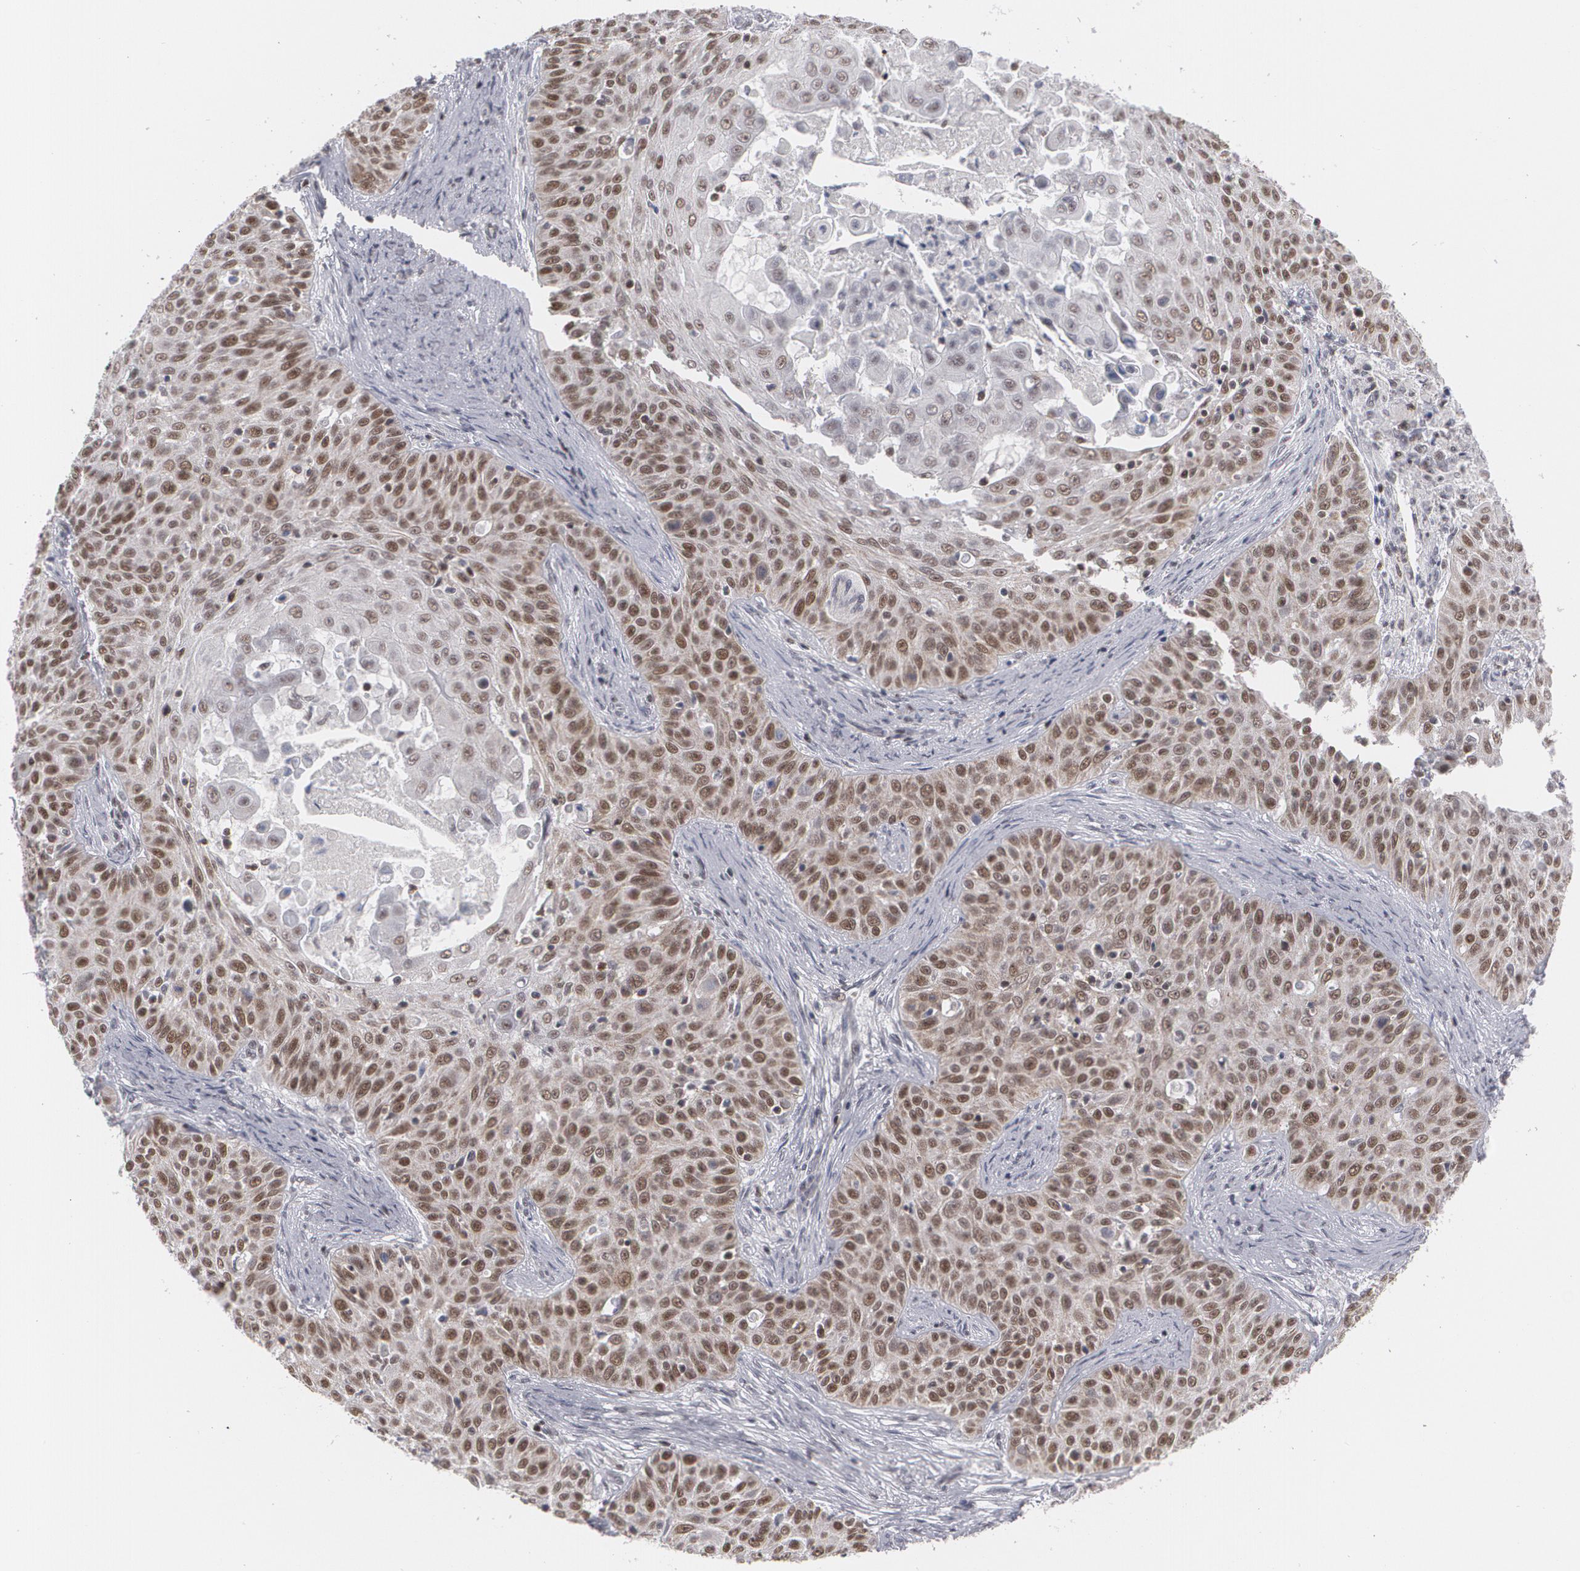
{"staining": {"intensity": "strong", "quantity": ">75%", "location": "nuclear"}, "tissue": "skin cancer", "cell_type": "Tumor cells", "image_type": "cancer", "snomed": [{"axis": "morphology", "description": "Squamous cell carcinoma, NOS"}, {"axis": "topography", "description": "Skin"}], "caption": "A brown stain shows strong nuclear positivity of a protein in skin squamous cell carcinoma tumor cells. (Brightfield microscopy of DAB IHC at high magnification).", "gene": "MCL1", "patient": {"sex": "male", "age": 82}}